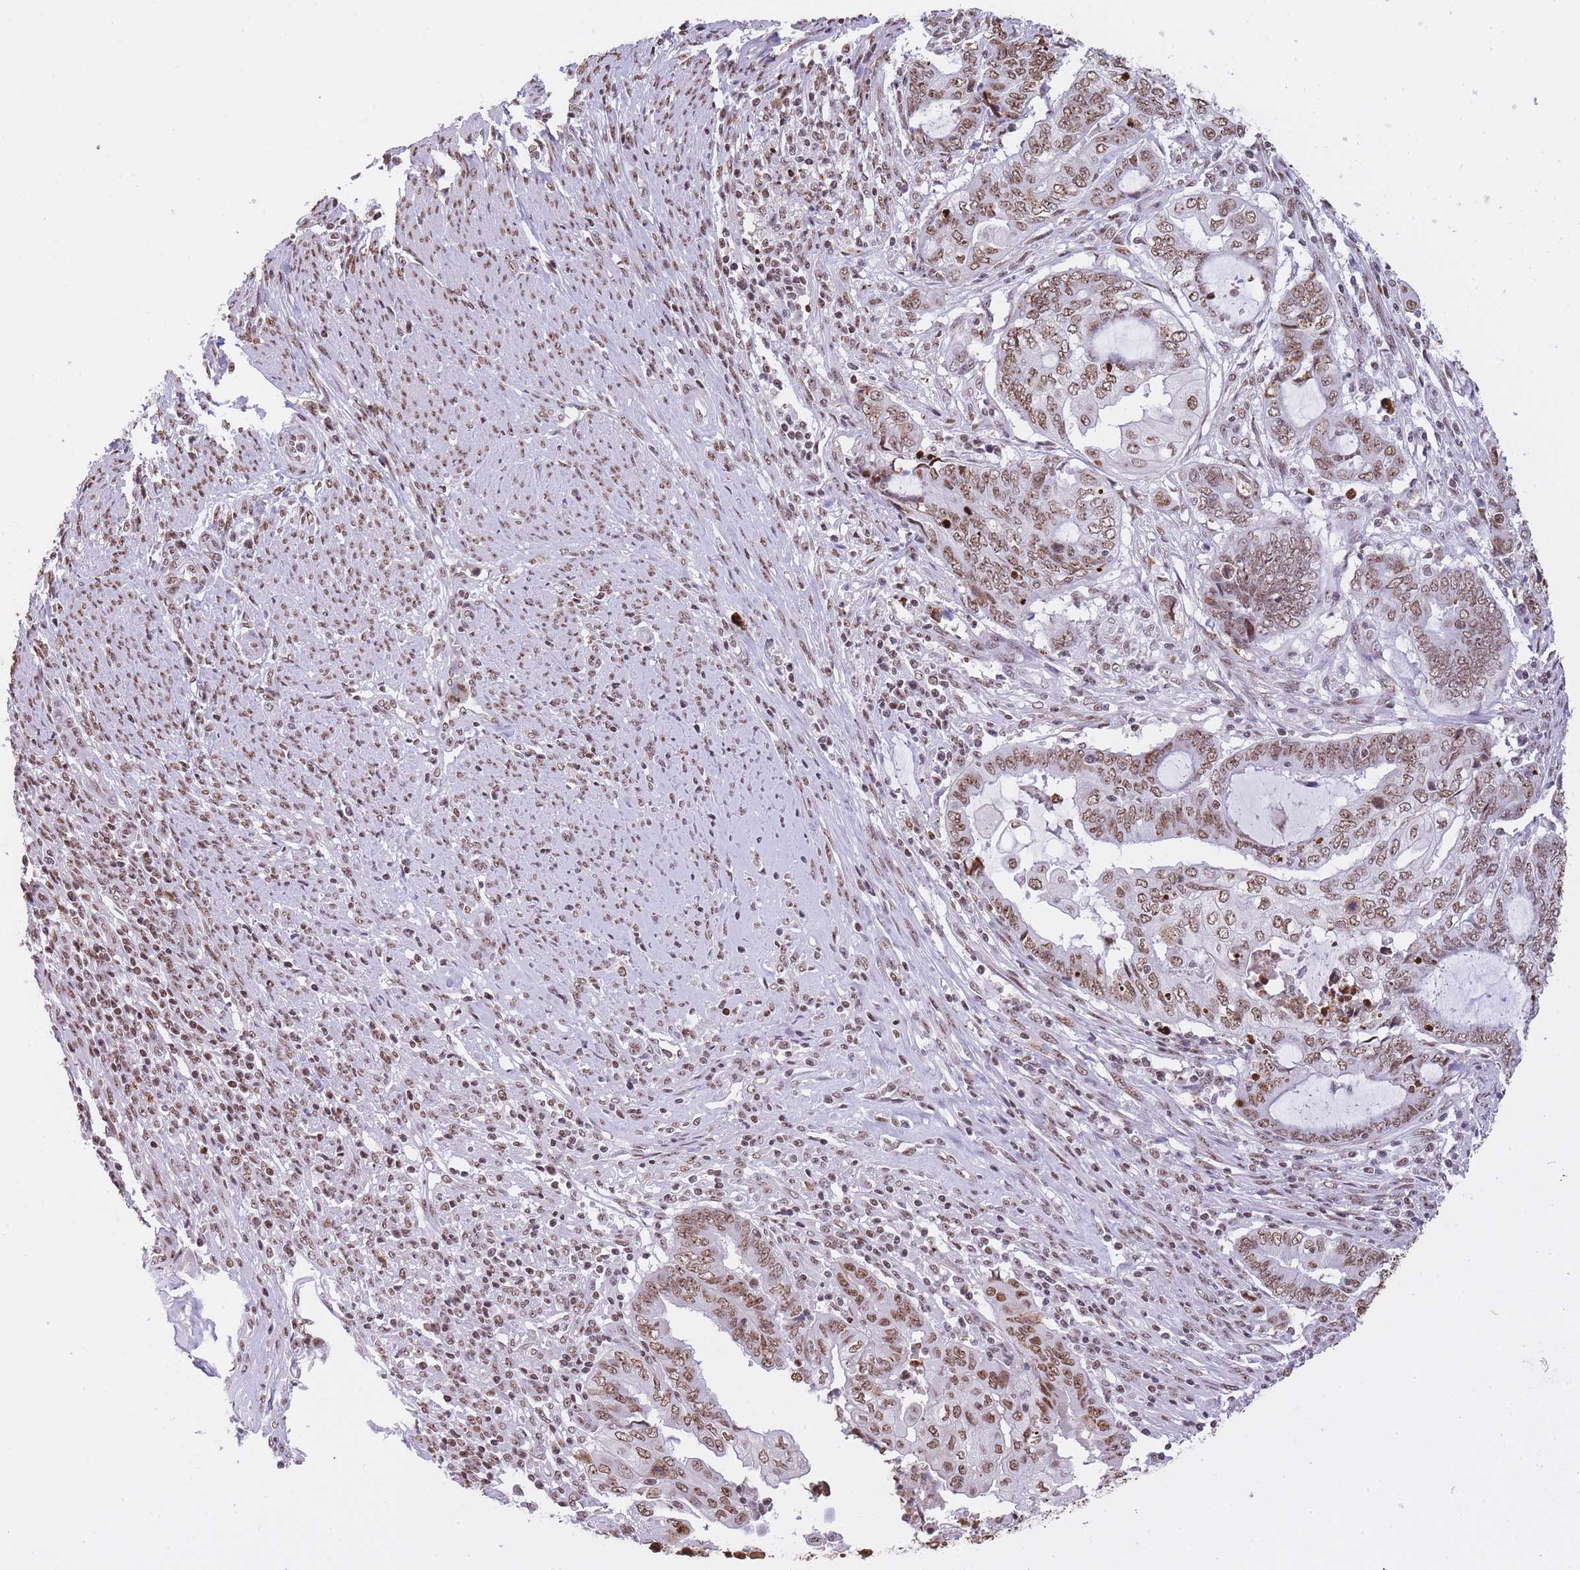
{"staining": {"intensity": "moderate", "quantity": ">75%", "location": "nuclear"}, "tissue": "endometrial cancer", "cell_type": "Tumor cells", "image_type": "cancer", "snomed": [{"axis": "morphology", "description": "Adenocarcinoma, NOS"}, {"axis": "topography", "description": "Uterus"}, {"axis": "topography", "description": "Endometrium"}], "caption": "Endometrial cancer (adenocarcinoma) stained with immunohistochemistry demonstrates moderate nuclear positivity in approximately >75% of tumor cells.", "gene": "EVC2", "patient": {"sex": "female", "age": 70}}